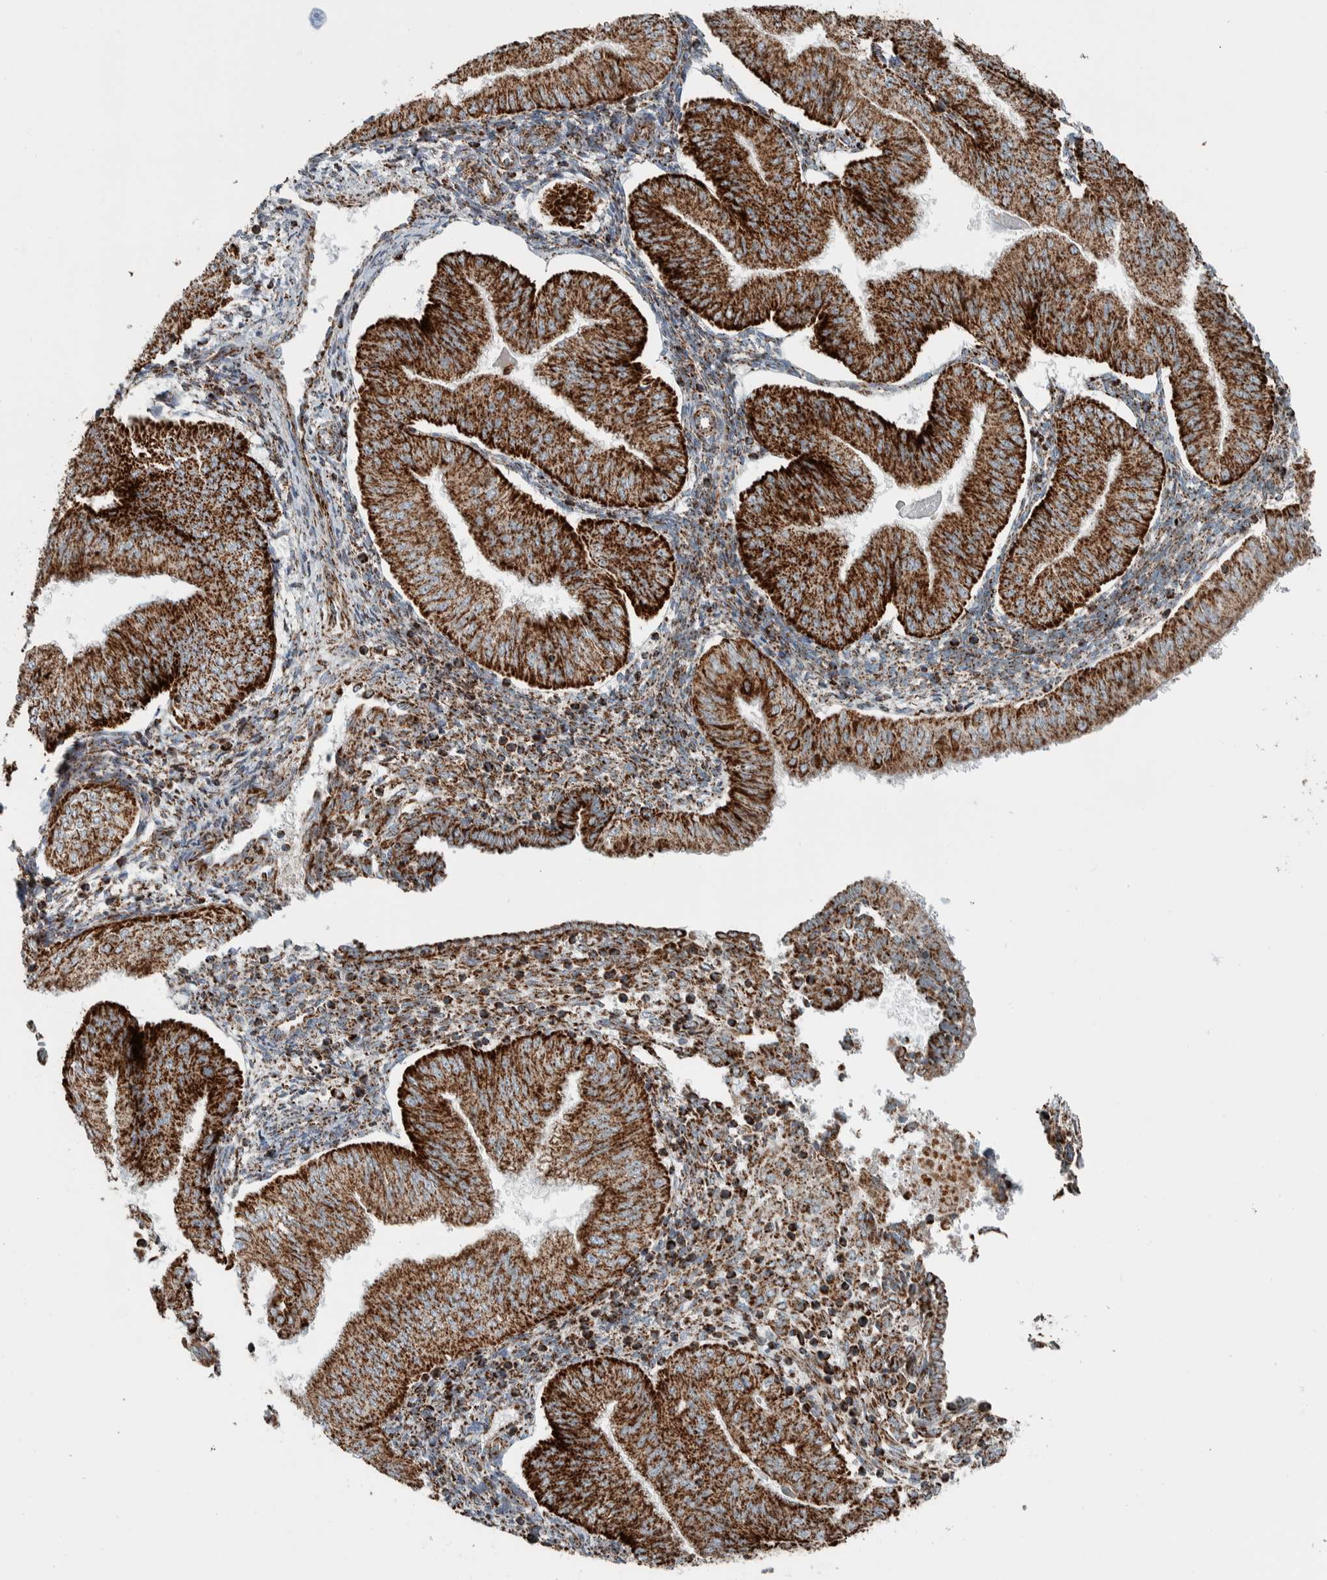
{"staining": {"intensity": "strong", "quantity": ">75%", "location": "cytoplasmic/membranous"}, "tissue": "endometrial cancer", "cell_type": "Tumor cells", "image_type": "cancer", "snomed": [{"axis": "morphology", "description": "Normal tissue, NOS"}, {"axis": "morphology", "description": "Adenocarcinoma, NOS"}, {"axis": "topography", "description": "Endometrium"}], "caption": "Immunohistochemical staining of endometrial cancer (adenocarcinoma) demonstrates high levels of strong cytoplasmic/membranous expression in approximately >75% of tumor cells.", "gene": "CNTROB", "patient": {"sex": "female", "age": 53}}